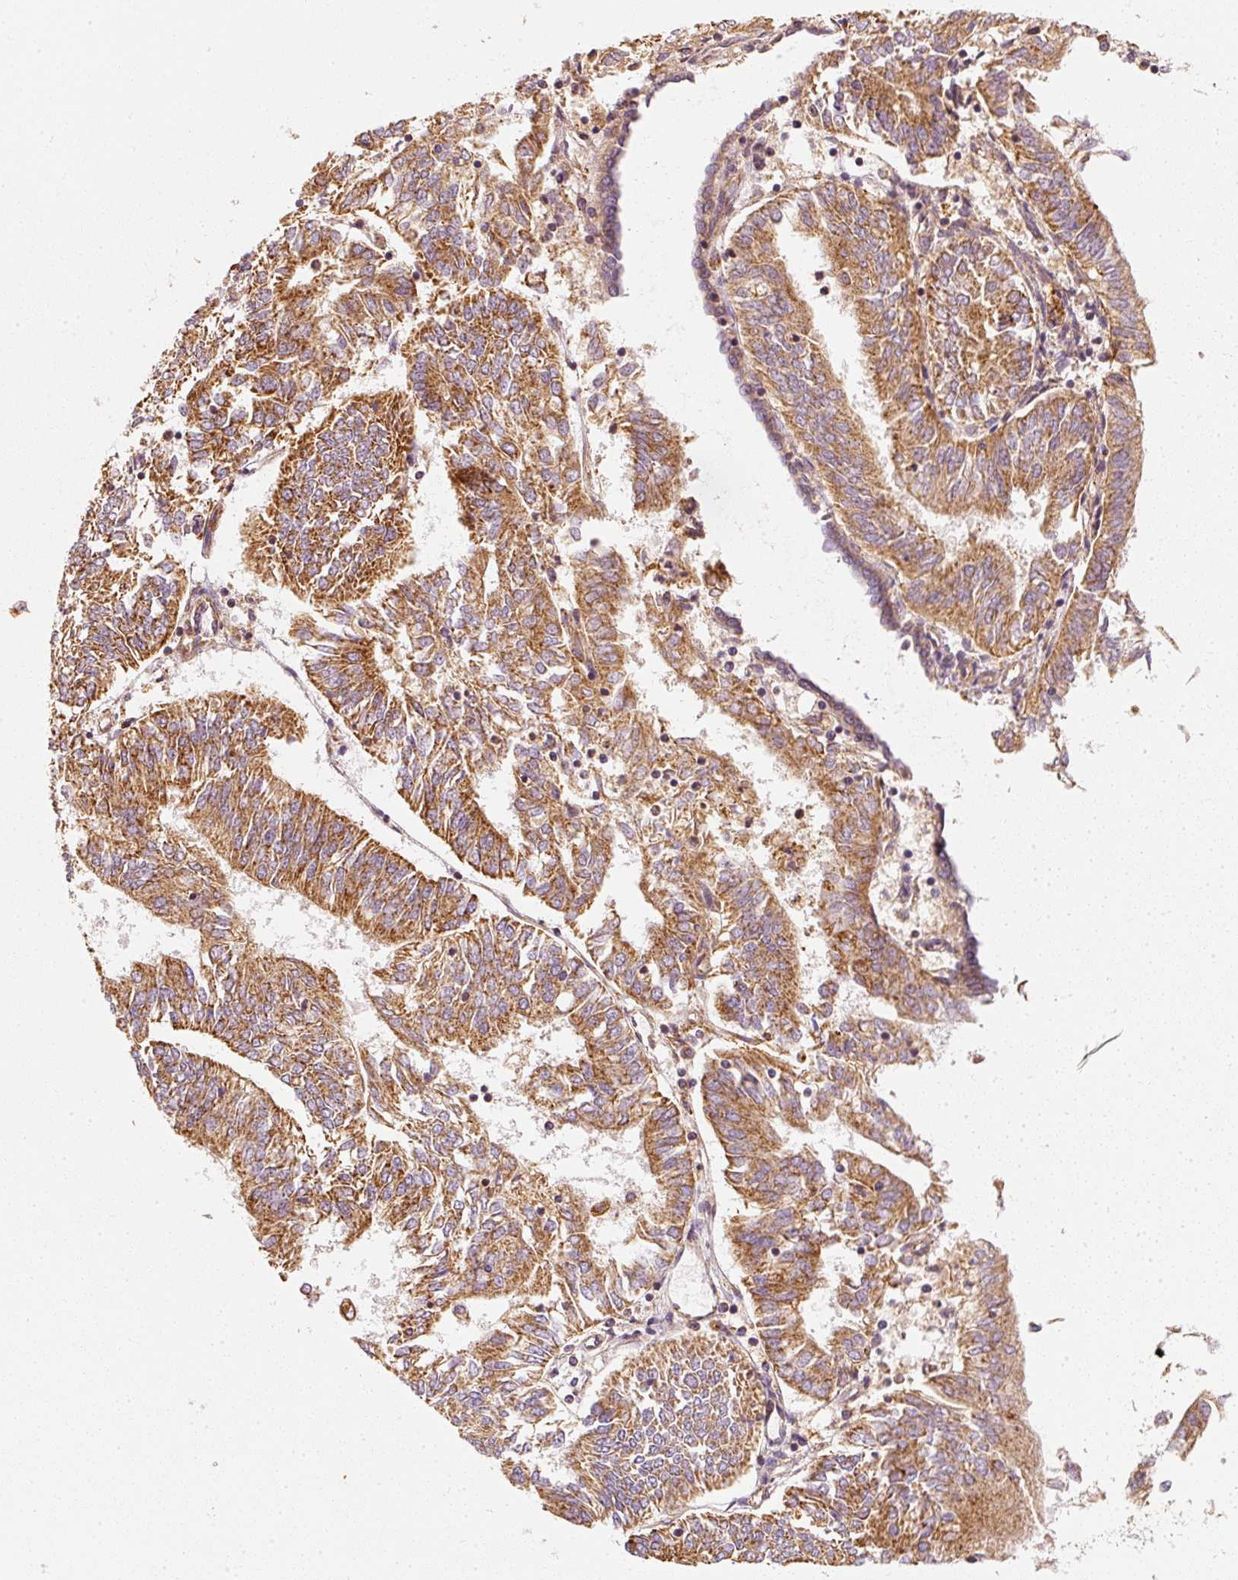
{"staining": {"intensity": "strong", "quantity": ">75%", "location": "cytoplasmic/membranous"}, "tissue": "endometrial cancer", "cell_type": "Tumor cells", "image_type": "cancer", "snomed": [{"axis": "morphology", "description": "Adenocarcinoma, NOS"}, {"axis": "topography", "description": "Endometrium"}], "caption": "A high amount of strong cytoplasmic/membranous expression is identified in about >75% of tumor cells in endometrial cancer (adenocarcinoma) tissue. The staining is performed using DAB (3,3'-diaminobenzidine) brown chromogen to label protein expression. The nuclei are counter-stained blue using hematoxylin.", "gene": "TOMM40", "patient": {"sex": "female", "age": 58}}